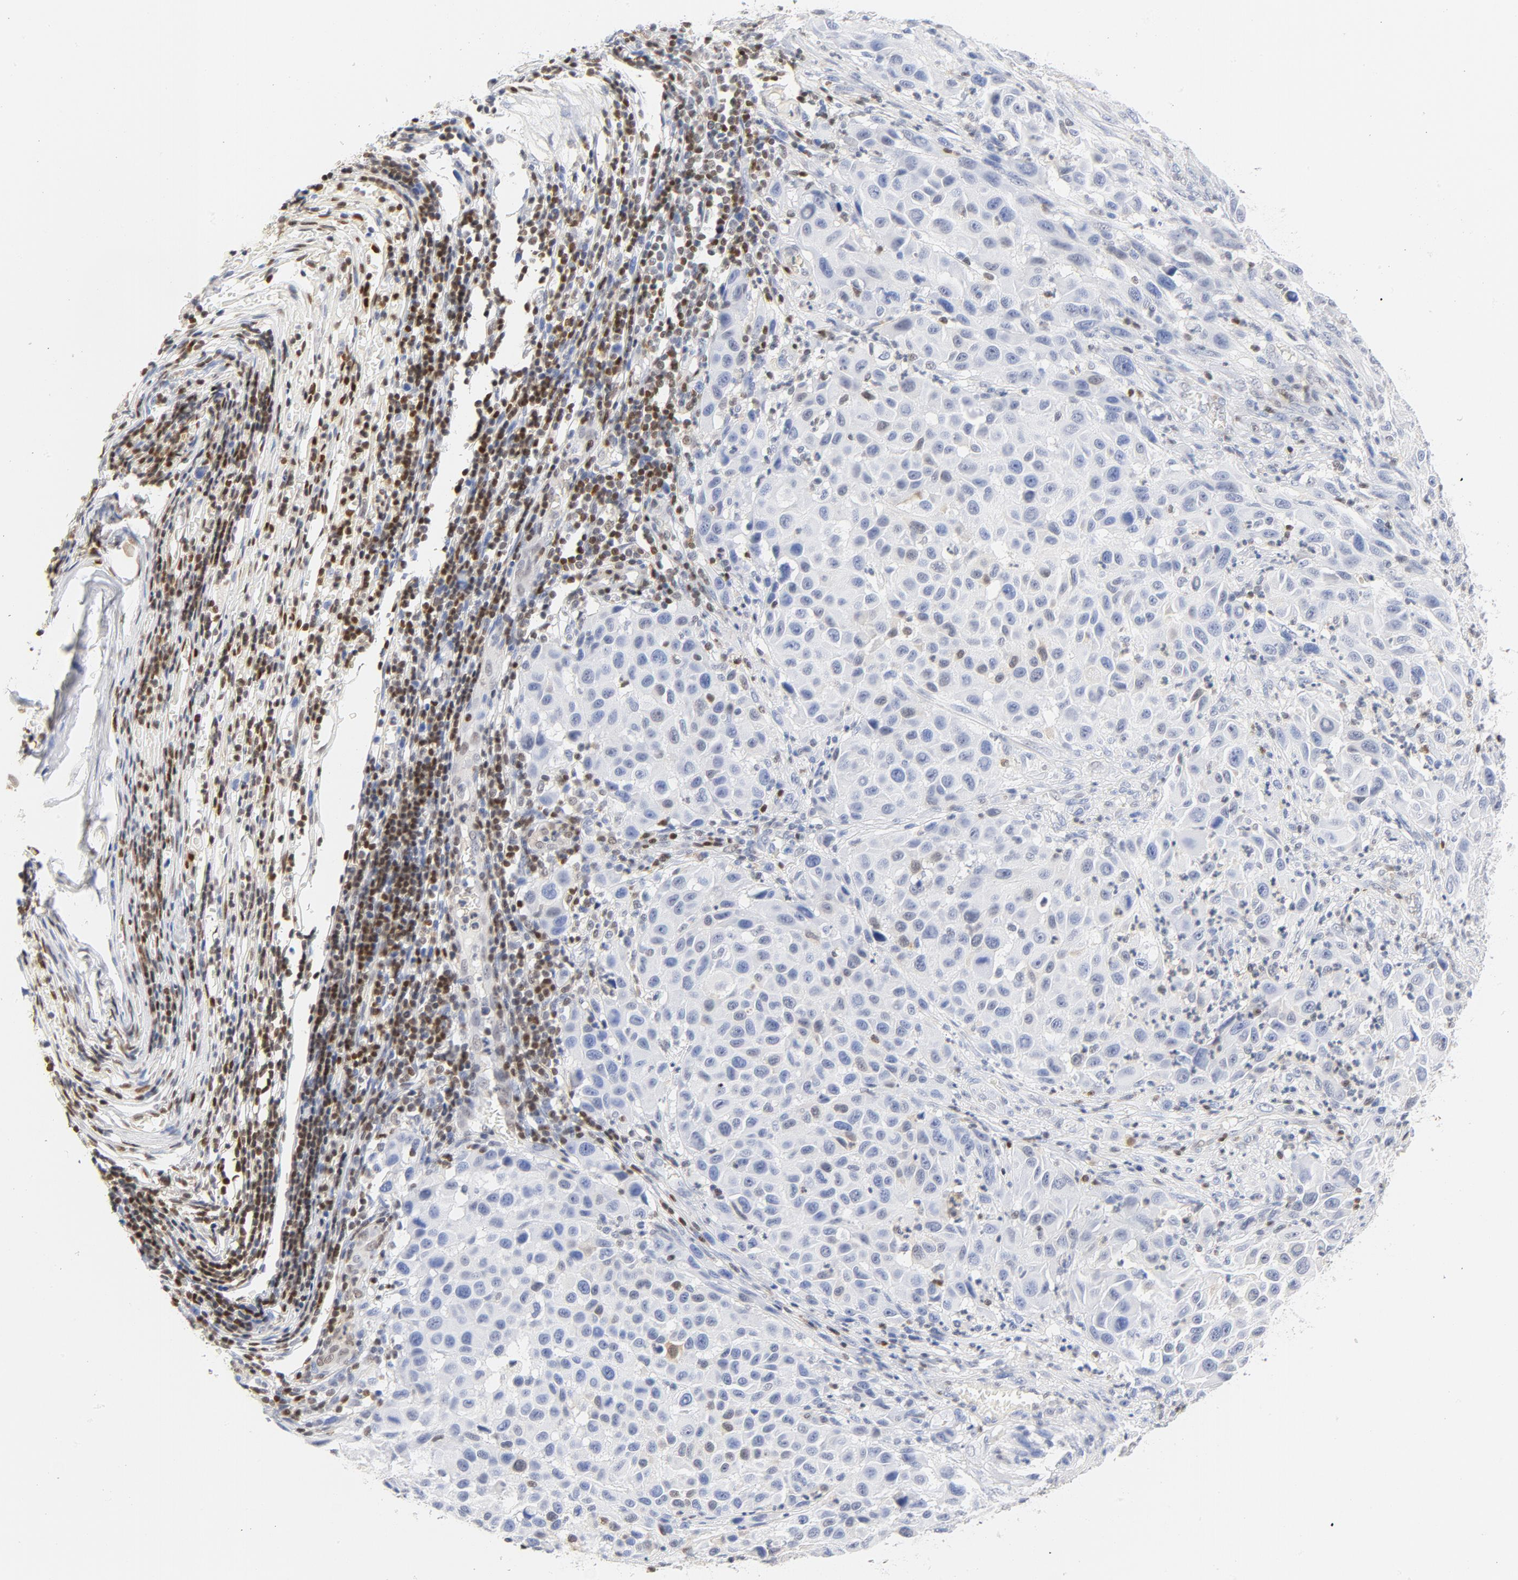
{"staining": {"intensity": "negative", "quantity": "none", "location": "none"}, "tissue": "melanoma", "cell_type": "Tumor cells", "image_type": "cancer", "snomed": [{"axis": "morphology", "description": "Malignant melanoma, Metastatic site"}, {"axis": "topography", "description": "Lymph node"}], "caption": "Tumor cells are negative for protein expression in human malignant melanoma (metastatic site).", "gene": "CDKN1B", "patient": {"sex": "male", "age": 61}}